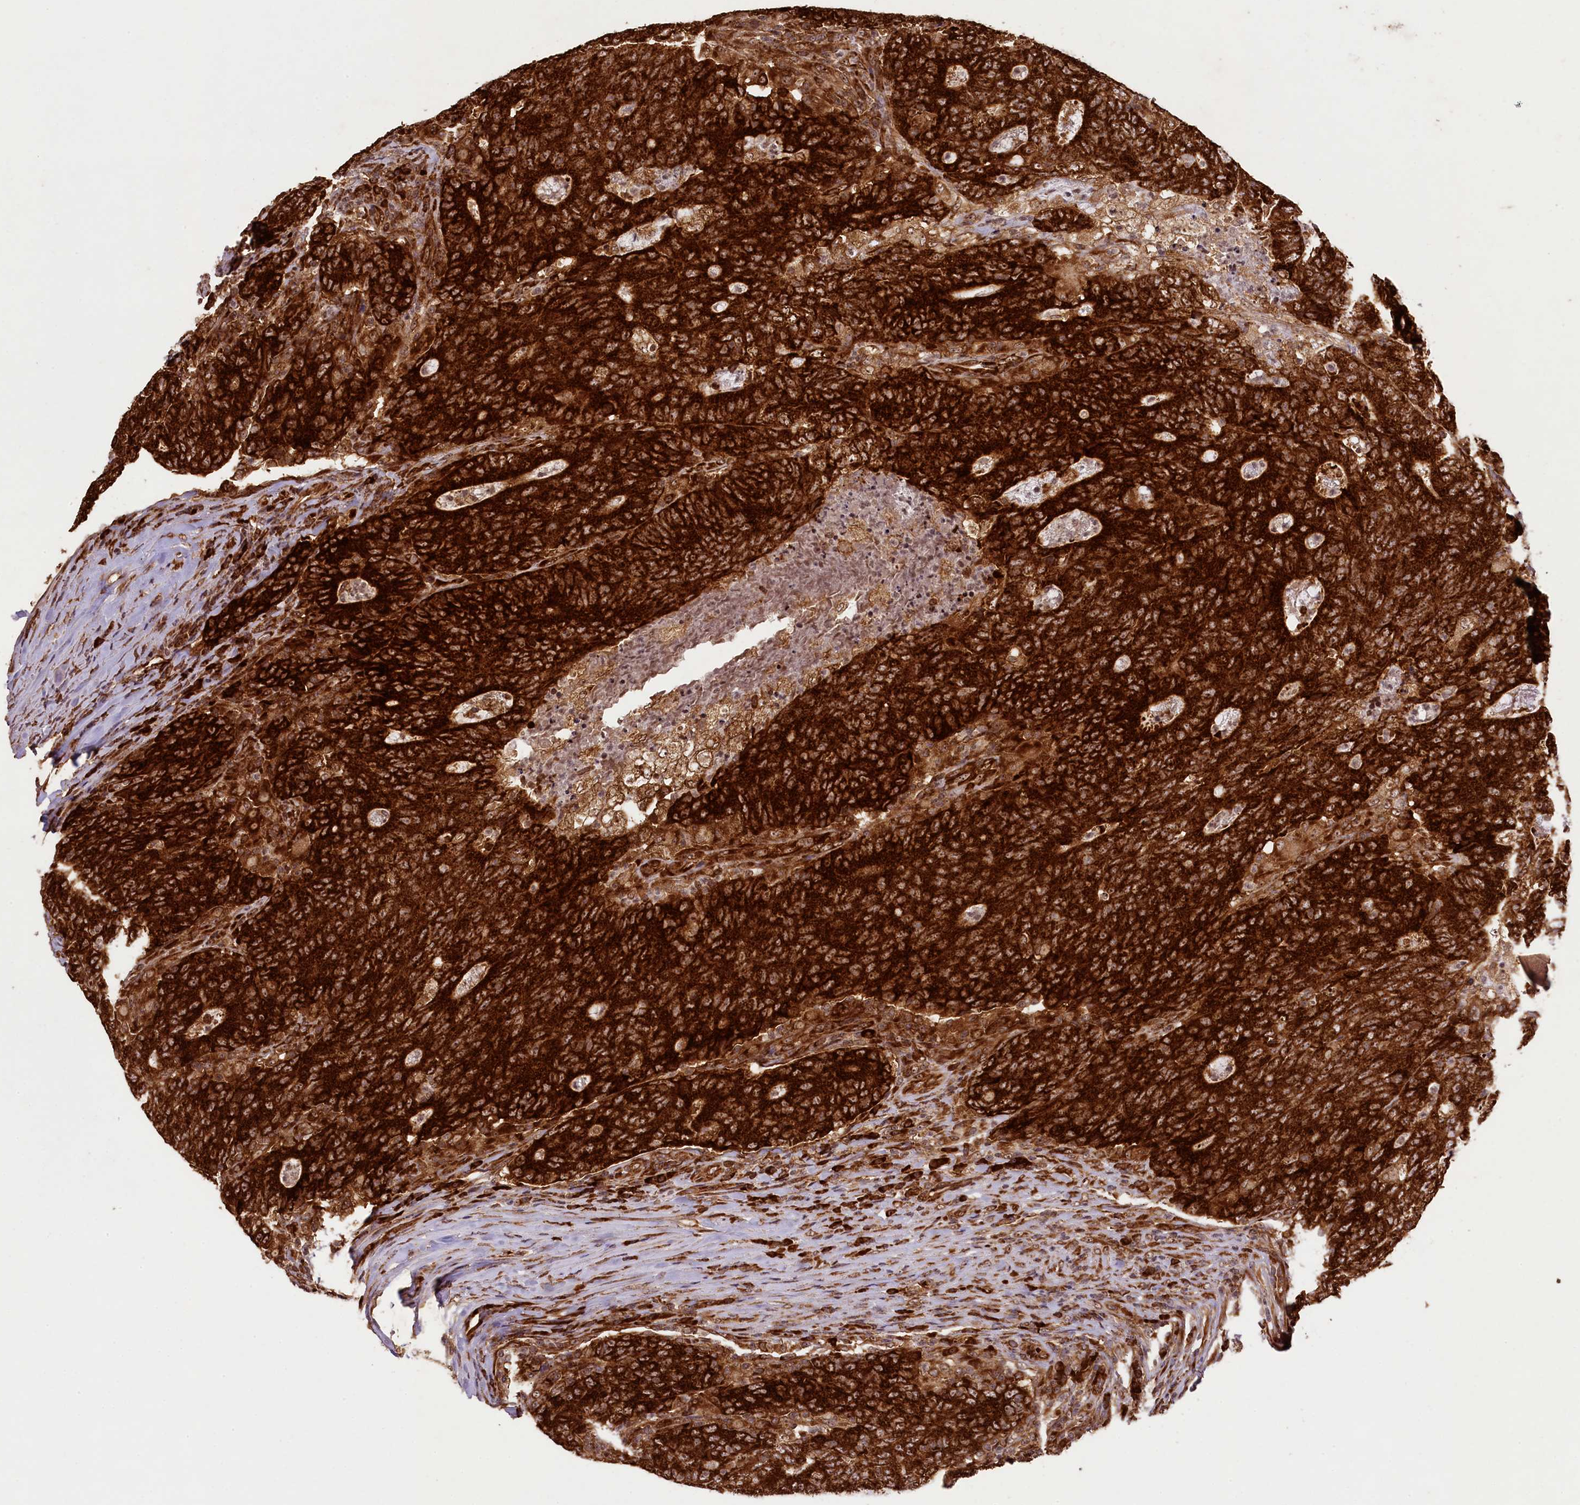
{"staining": {"intensity": "strong", "quantity": ">75%", "location": "cytoplasmic/membranous"}, "tissue": "colorectal cancer", "cell_type": "Tumor cells", "image_type": "cancer", "snomed": [{"axis": "morphology", "description": "Adenocarcinoma, NOS"}, {"axis": "topography", "description": "Colon"}], "caption": "Human colorectal cancer (adenocarcinoma) stained with a brown dye exhibits strong cytoplasmic/membranous positive staining in approximately >75% of tumor cells.", "gene": "LARP4", "patient": {"sex": "female", "age": 75}}